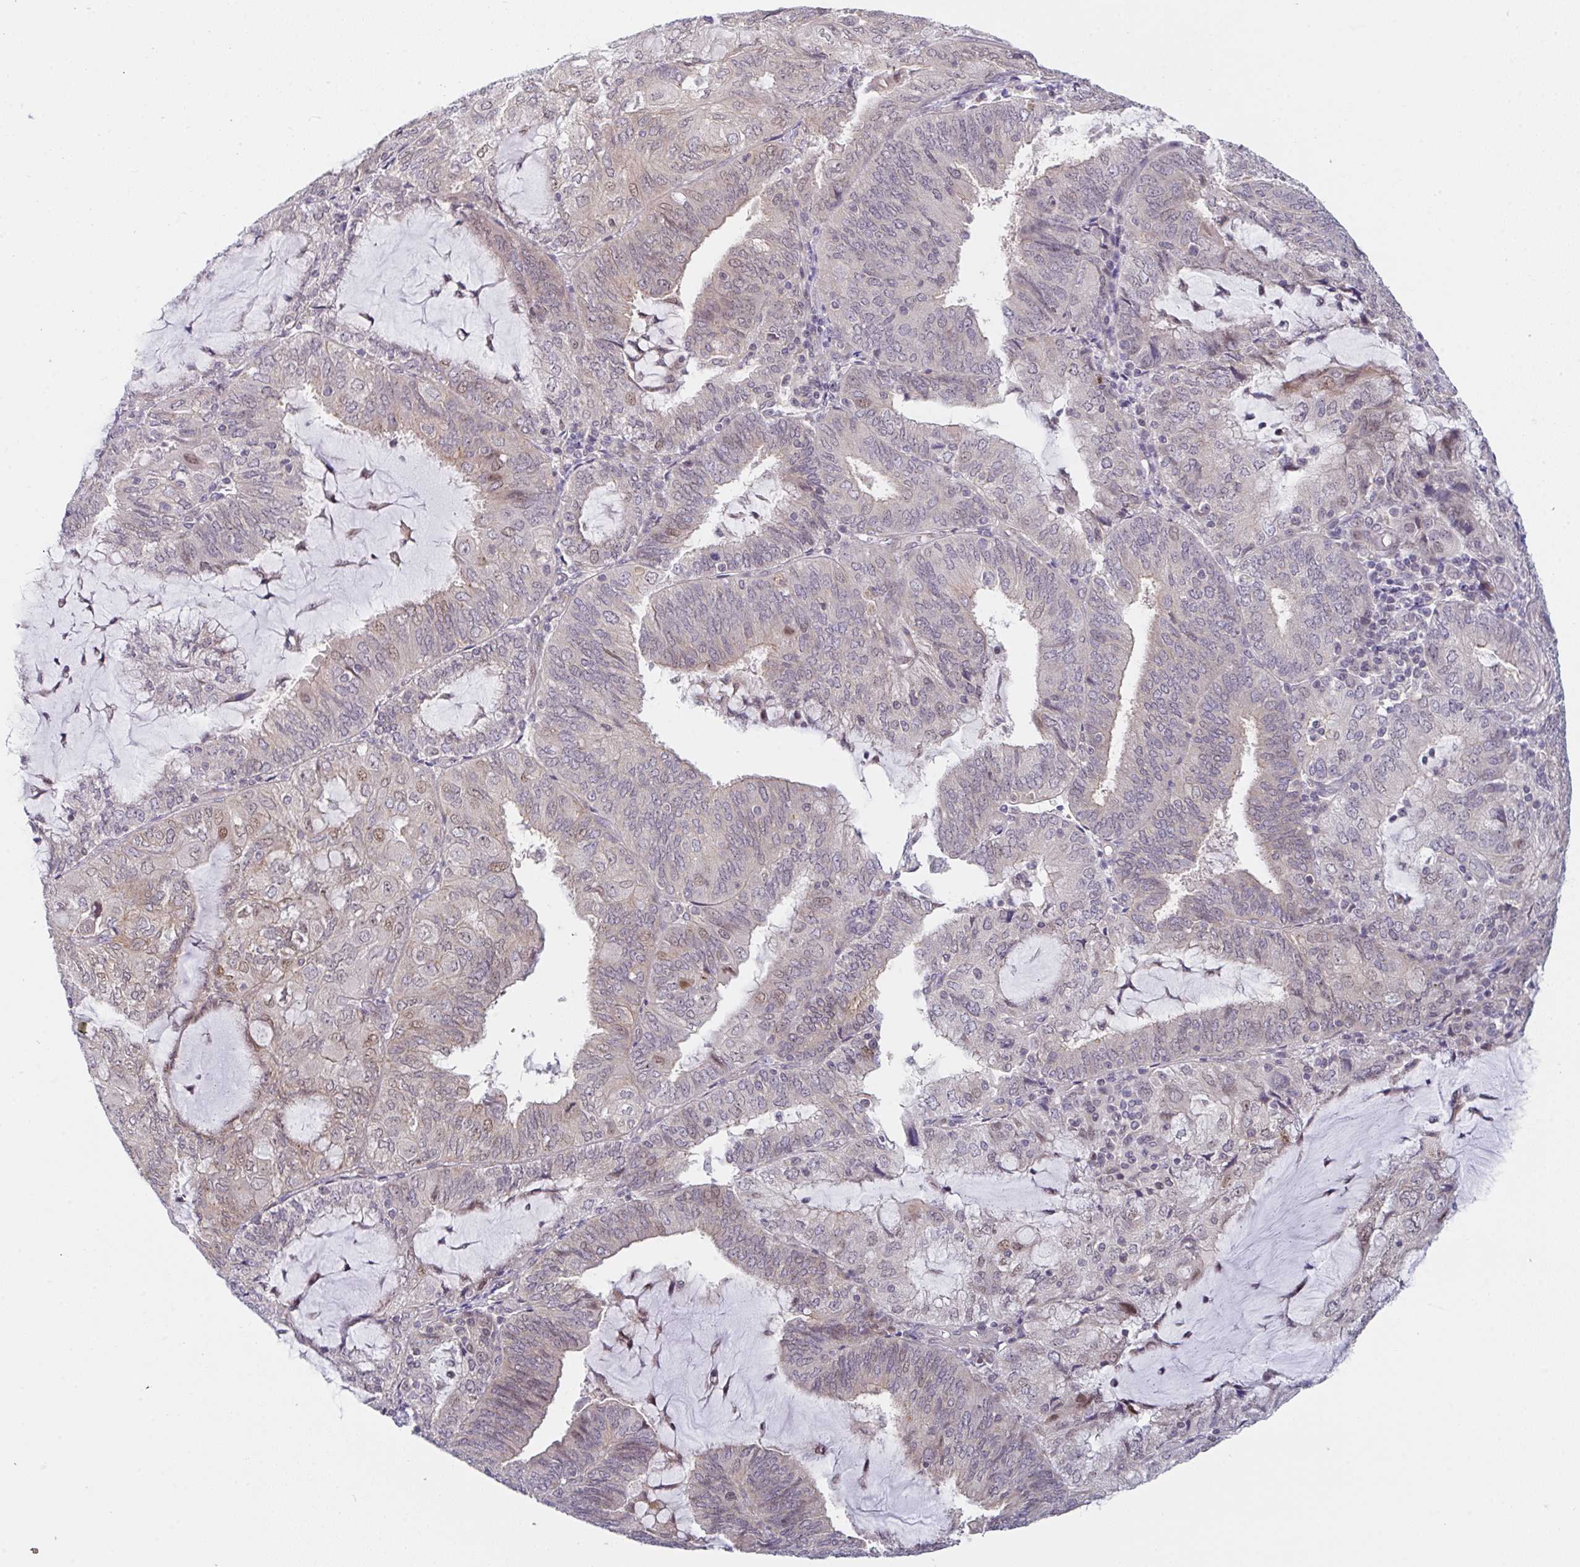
{"staining": {"intensity": "moderate", "quantity": "<25%", "location": "nuclear"}, "tissue": "endometrial cancer", "cell_type": "Tumor cells", "image_type": "cancer", "snomed": [{"axis": "morphology", "description": "Adenocarcinoma, NOS"}, {"axis": "topography", "description": "Endometrium"}], "caption": "High-power microscopy captured an IHC histopathology image of endometrial cancer, revealing moderate nuclear staining in about <25% of tumor cells.", "gene": "RBM18", "patient": {"sex": "female", "age": 81}}